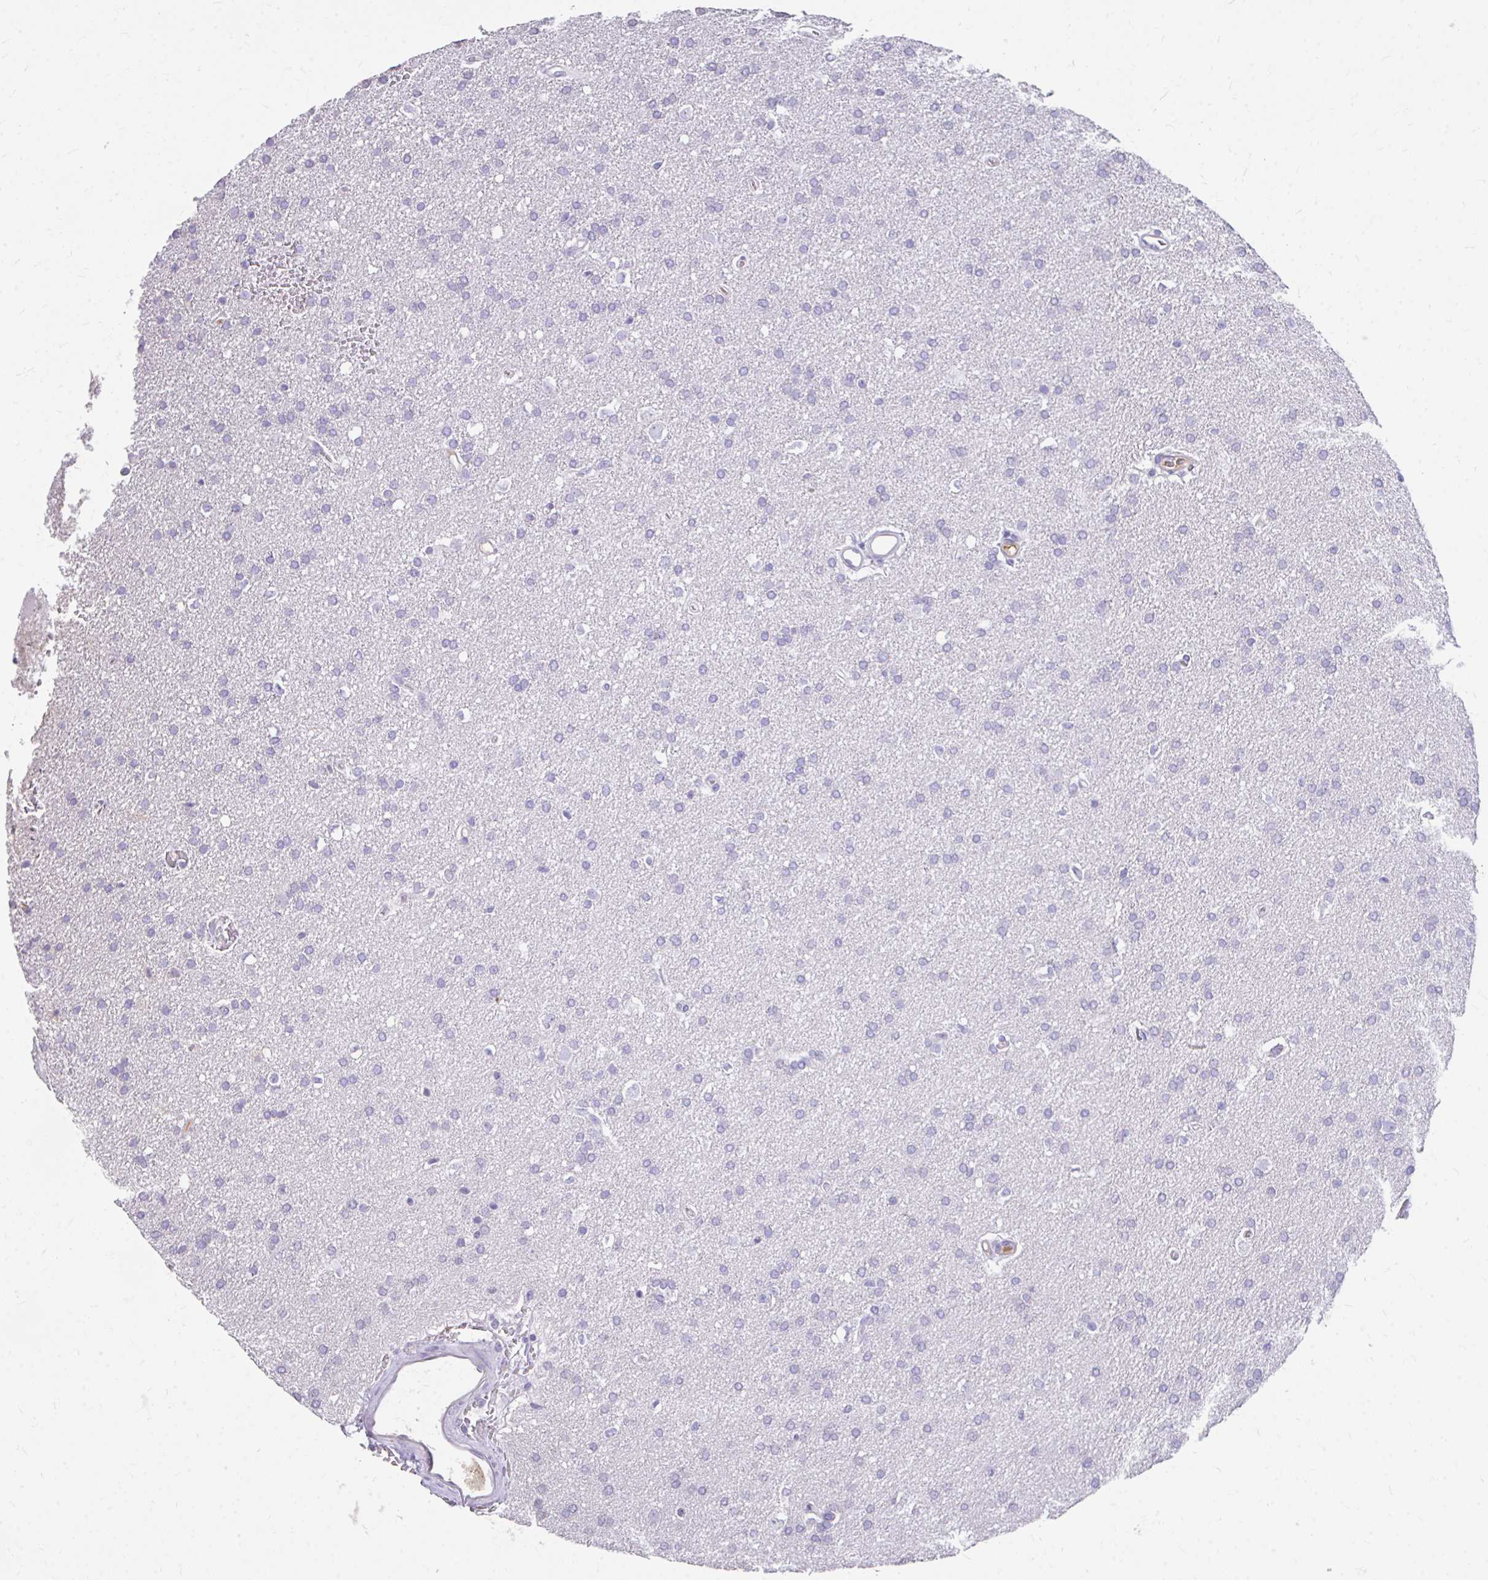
{"staining": {"intensity": "negative", "quantity": "none", "location": "none"}, "tissue": "glioma", "cell_type": "Tumor cells", "image_type": "cancer", "snomed": [{"axis": "morphology", "description": "Glioma, malignant, Low grade"}, {"axis": "topography", "description": "Brain"}], "caption": "The IHC histopathology image has no significant staining in tumor cells of malignant glioma (low-grade) tissue. (Immunohistochemistry (ihc), brightfield microscopy, high magnification).", "gene": "CFH", "patient": {"sex": "female", "age": 34}}